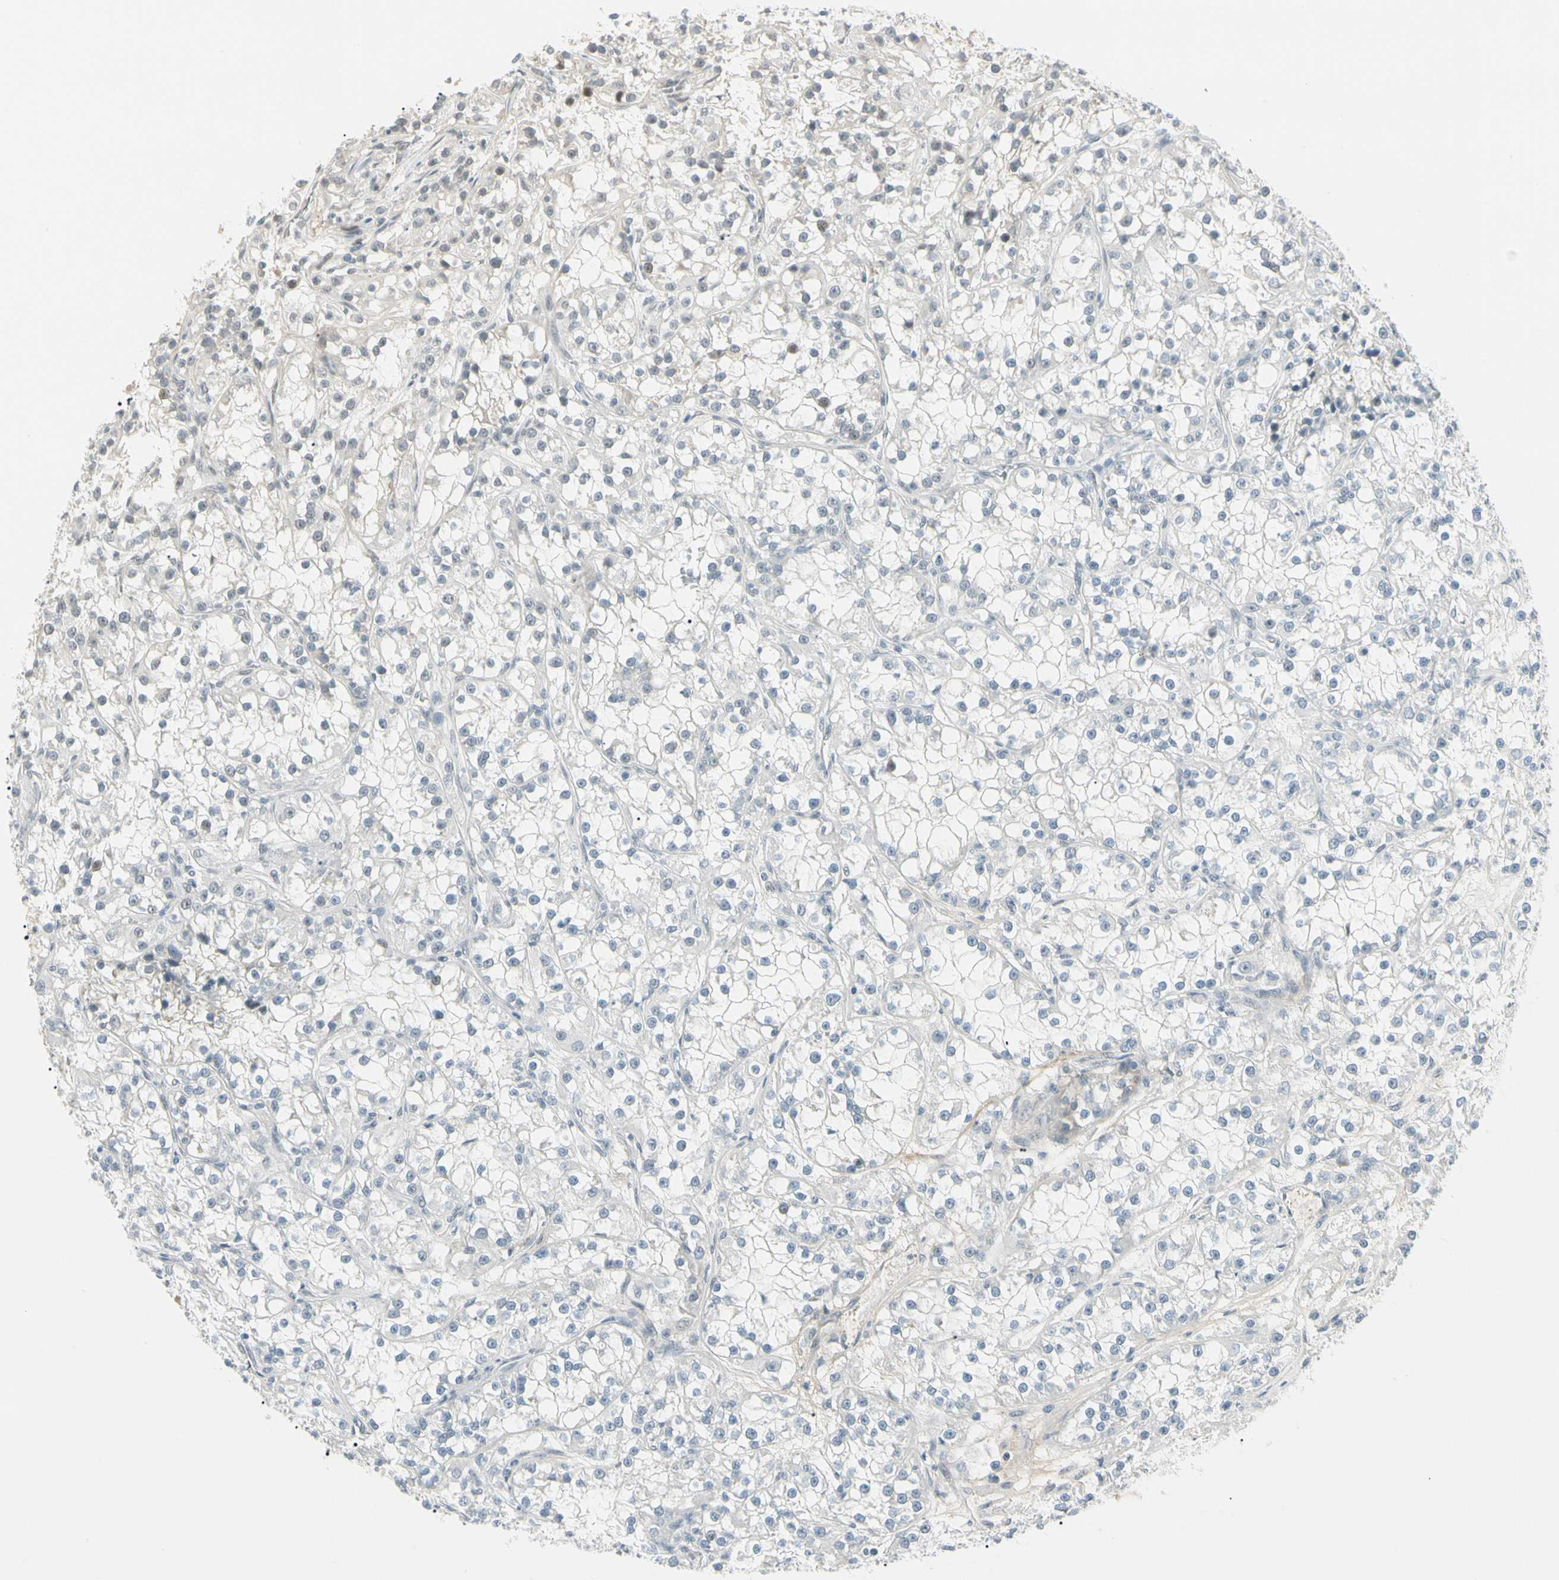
{"staining": {"intensity": "negative", "quantity": "none", "location": "none"}, "tissue": "renal cancer", "cell_type": "Tumor cells", "image_type": "cancer", "snomed": [{"axis": "morphology", "description": "Adenocarcinoma, NOS"}, {"axis": "topography", "description": "Kidney"}], "caption": "An immunohistochemistry (IHC) image of adenocarcinoma (renal) is shown. There is no staining in tumor cells of adenocarcinoma (renal). (Stains: DAB immunohistochemistry with hematoxylin counter stain, Microscopy: brightfield microscopy at high magnification).", "gene": "ASPN", "patient": {"sex": "female", "age": 52}}